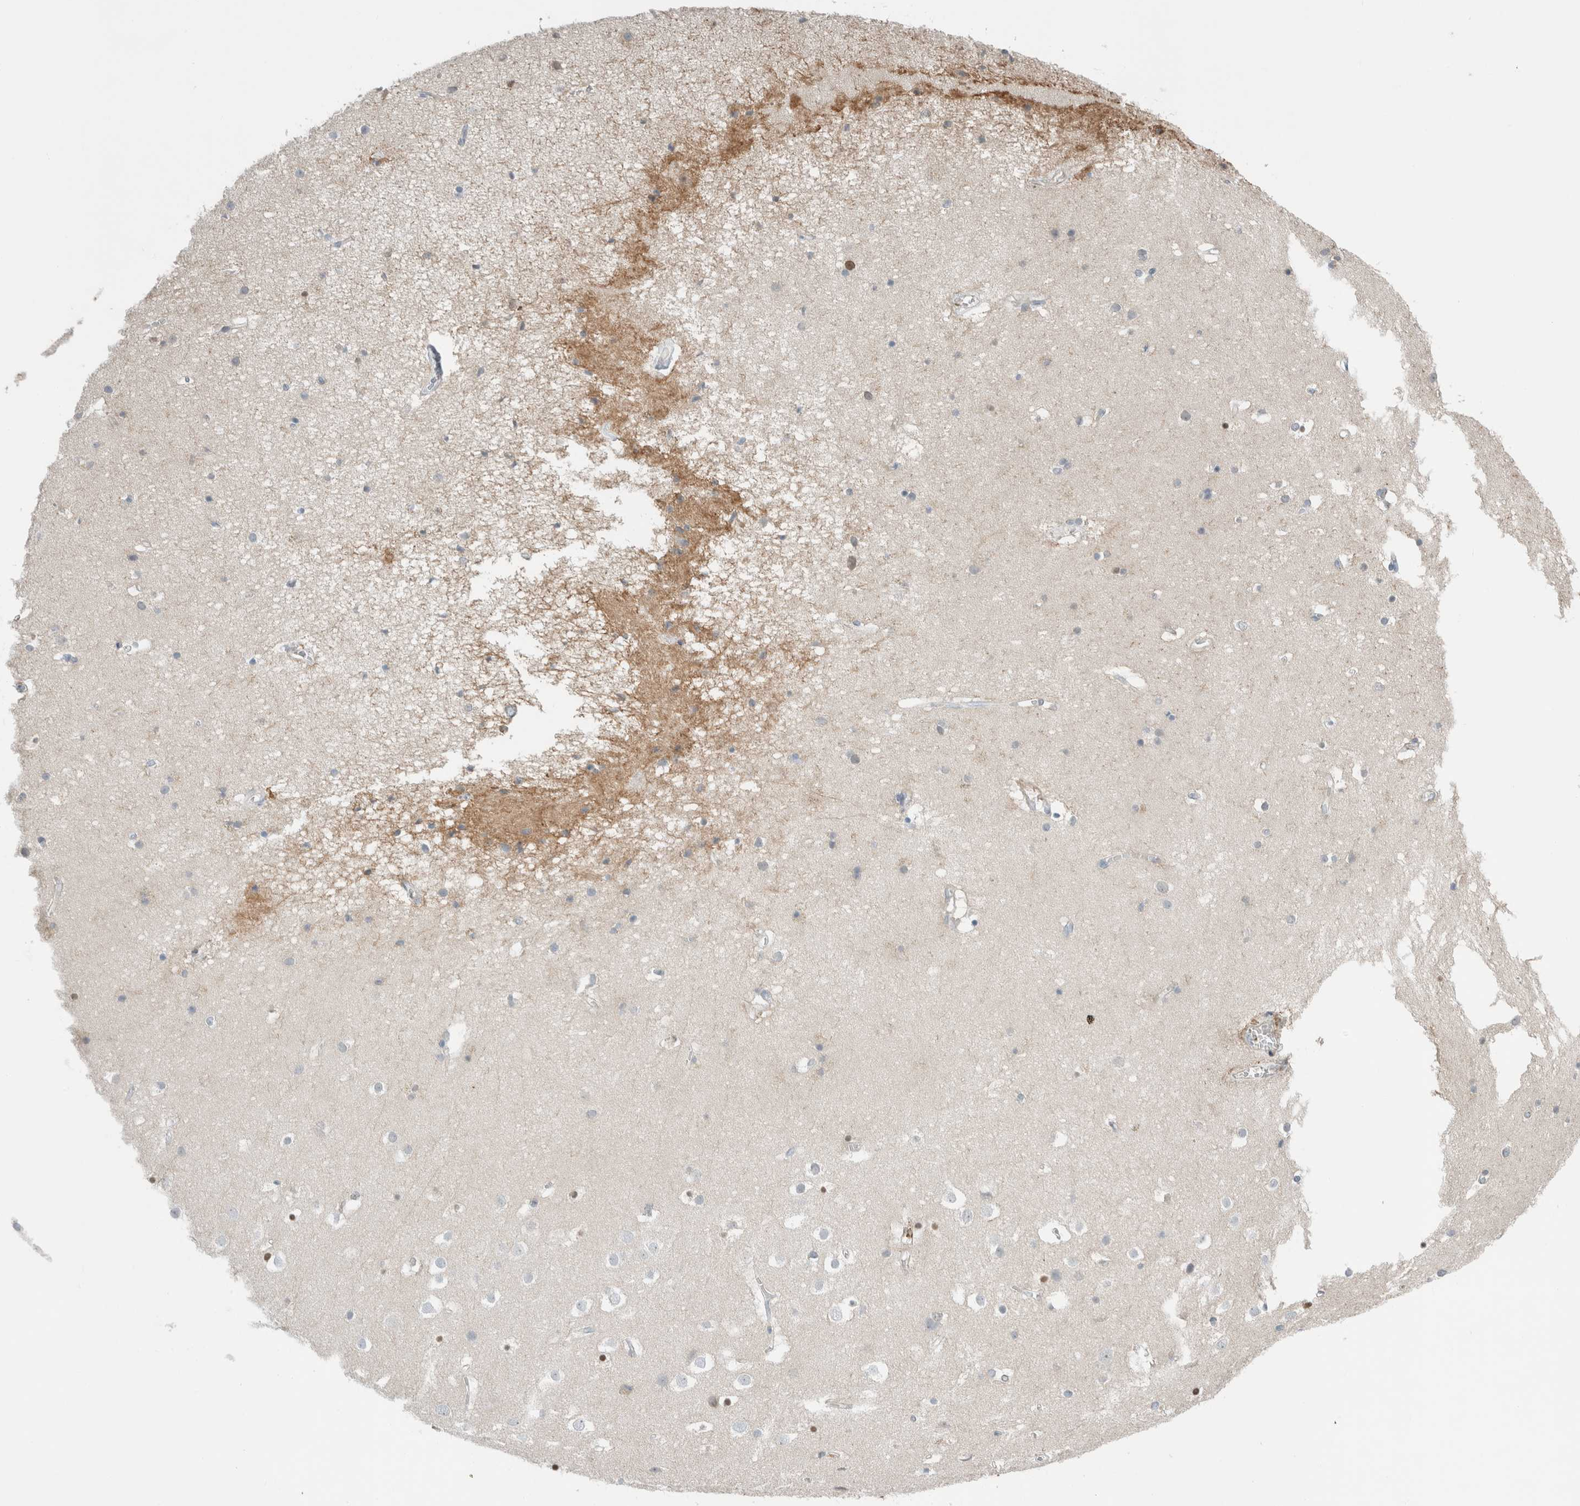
{"staining": {"intensity": "negative", "quantity": "none", "location": "none"}, "tissue": "cerebral cortex", "cell_type": "Endothelial cells", "image_type": "normal", "snomed": [{"axis": "morphology", "description": "Normal tissue, NOS"}, {"axis": "topography", "description": "Cerebral cortex"}], "caption": "Immunohistochemistry of unremarkable human cerebral cortex shows no expression in endothelial cells. (DAB (3,3'-diaminobenzidine) immunohistochemistry (IHC), high magnification).", "gene": "ERCC6L2", "patient": {"sex": "male", "age": 54}}